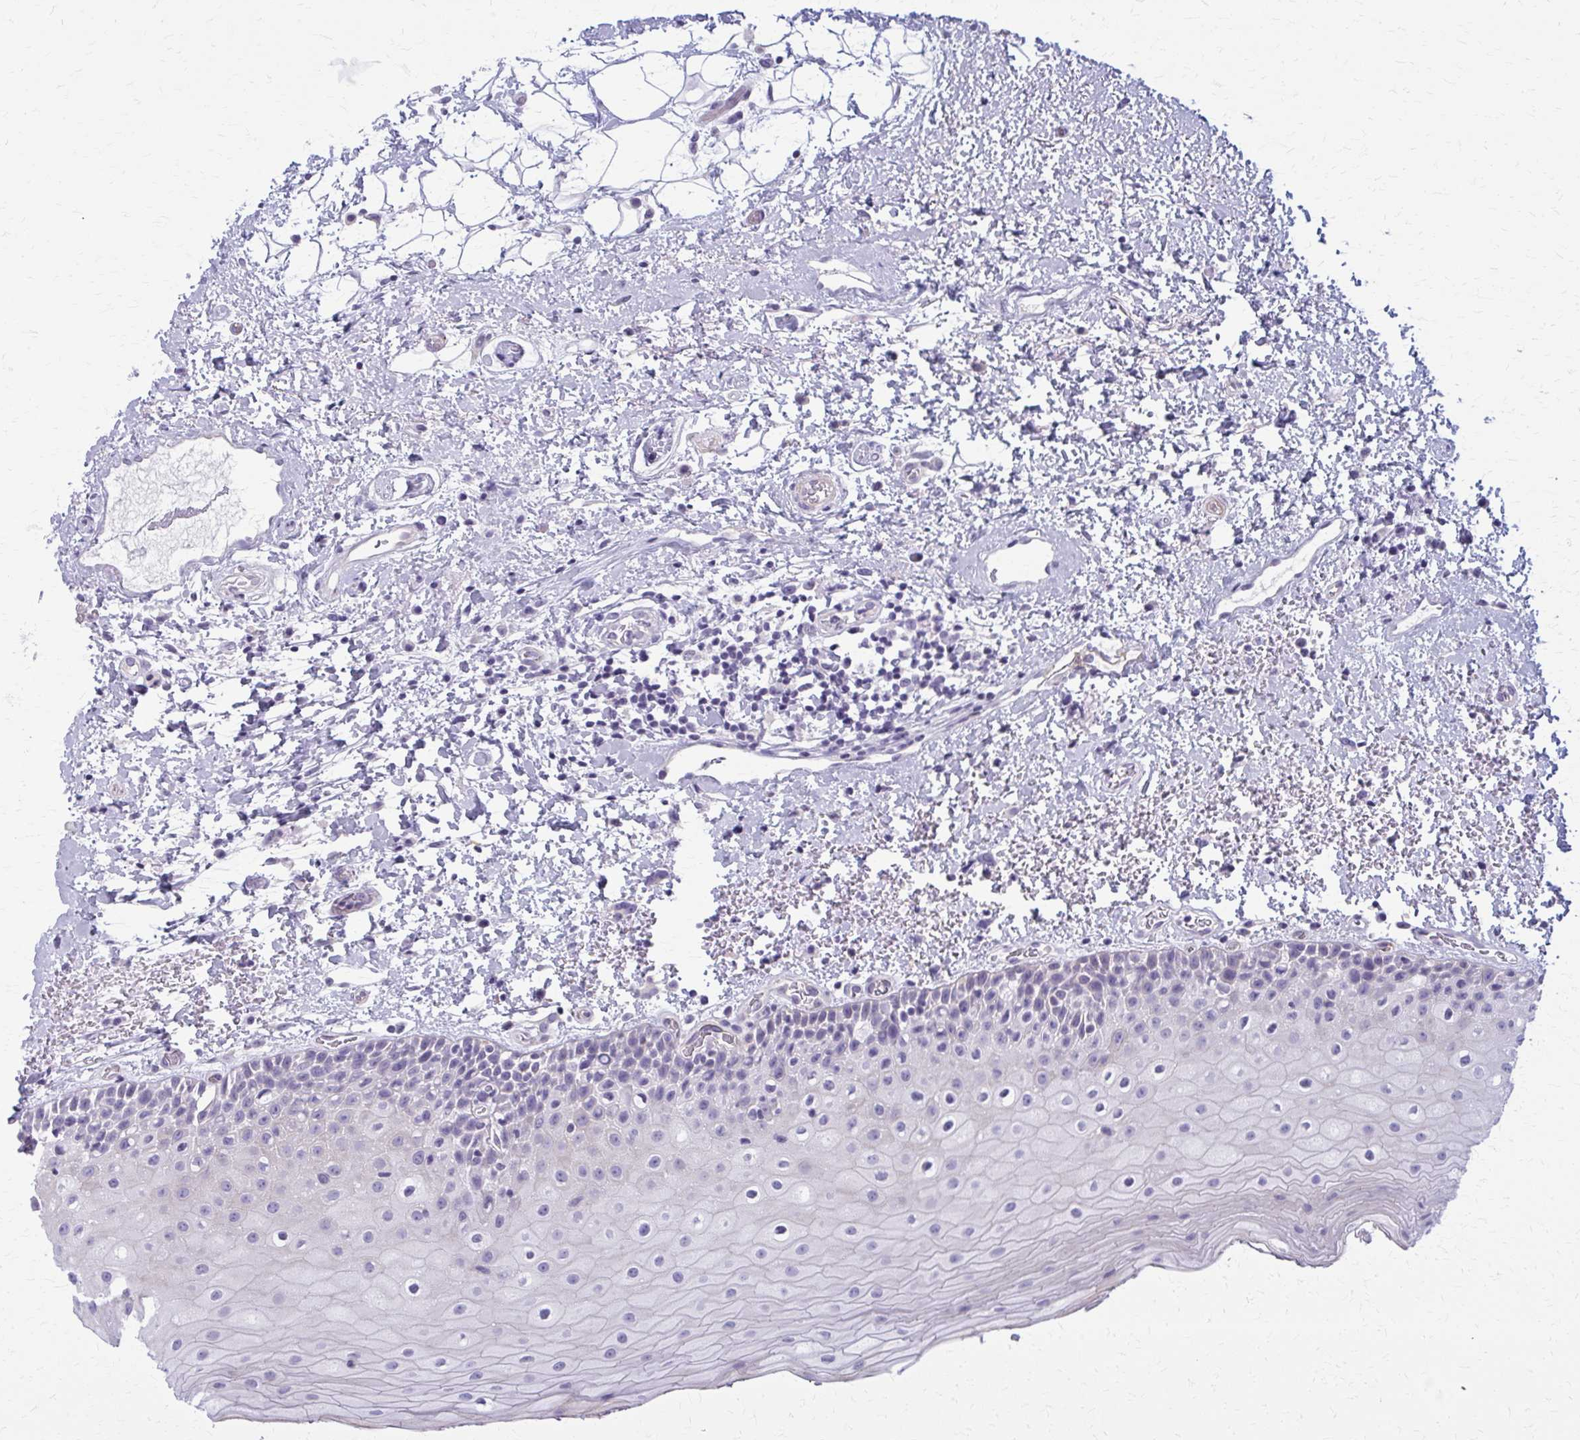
{"staining": {"intensity": "negative", "quantity": "none", "location": "none"}, "tissue": "oral mucosa", "cell_type": "Squamous epithelial cells", "image_type": "normal", "snomed": [{"axis": "morphology", "description": "Normal tissue, NOS"}, {"axis": "topography", "description": "Oral tissue"}], "caption": "Immunohistochemistry of unremarkable human oral mucosa reveals no positivity in squamous epithelial cells.", "gene": "CASQ2", "patient": {"sex": "female", "age": 82}}